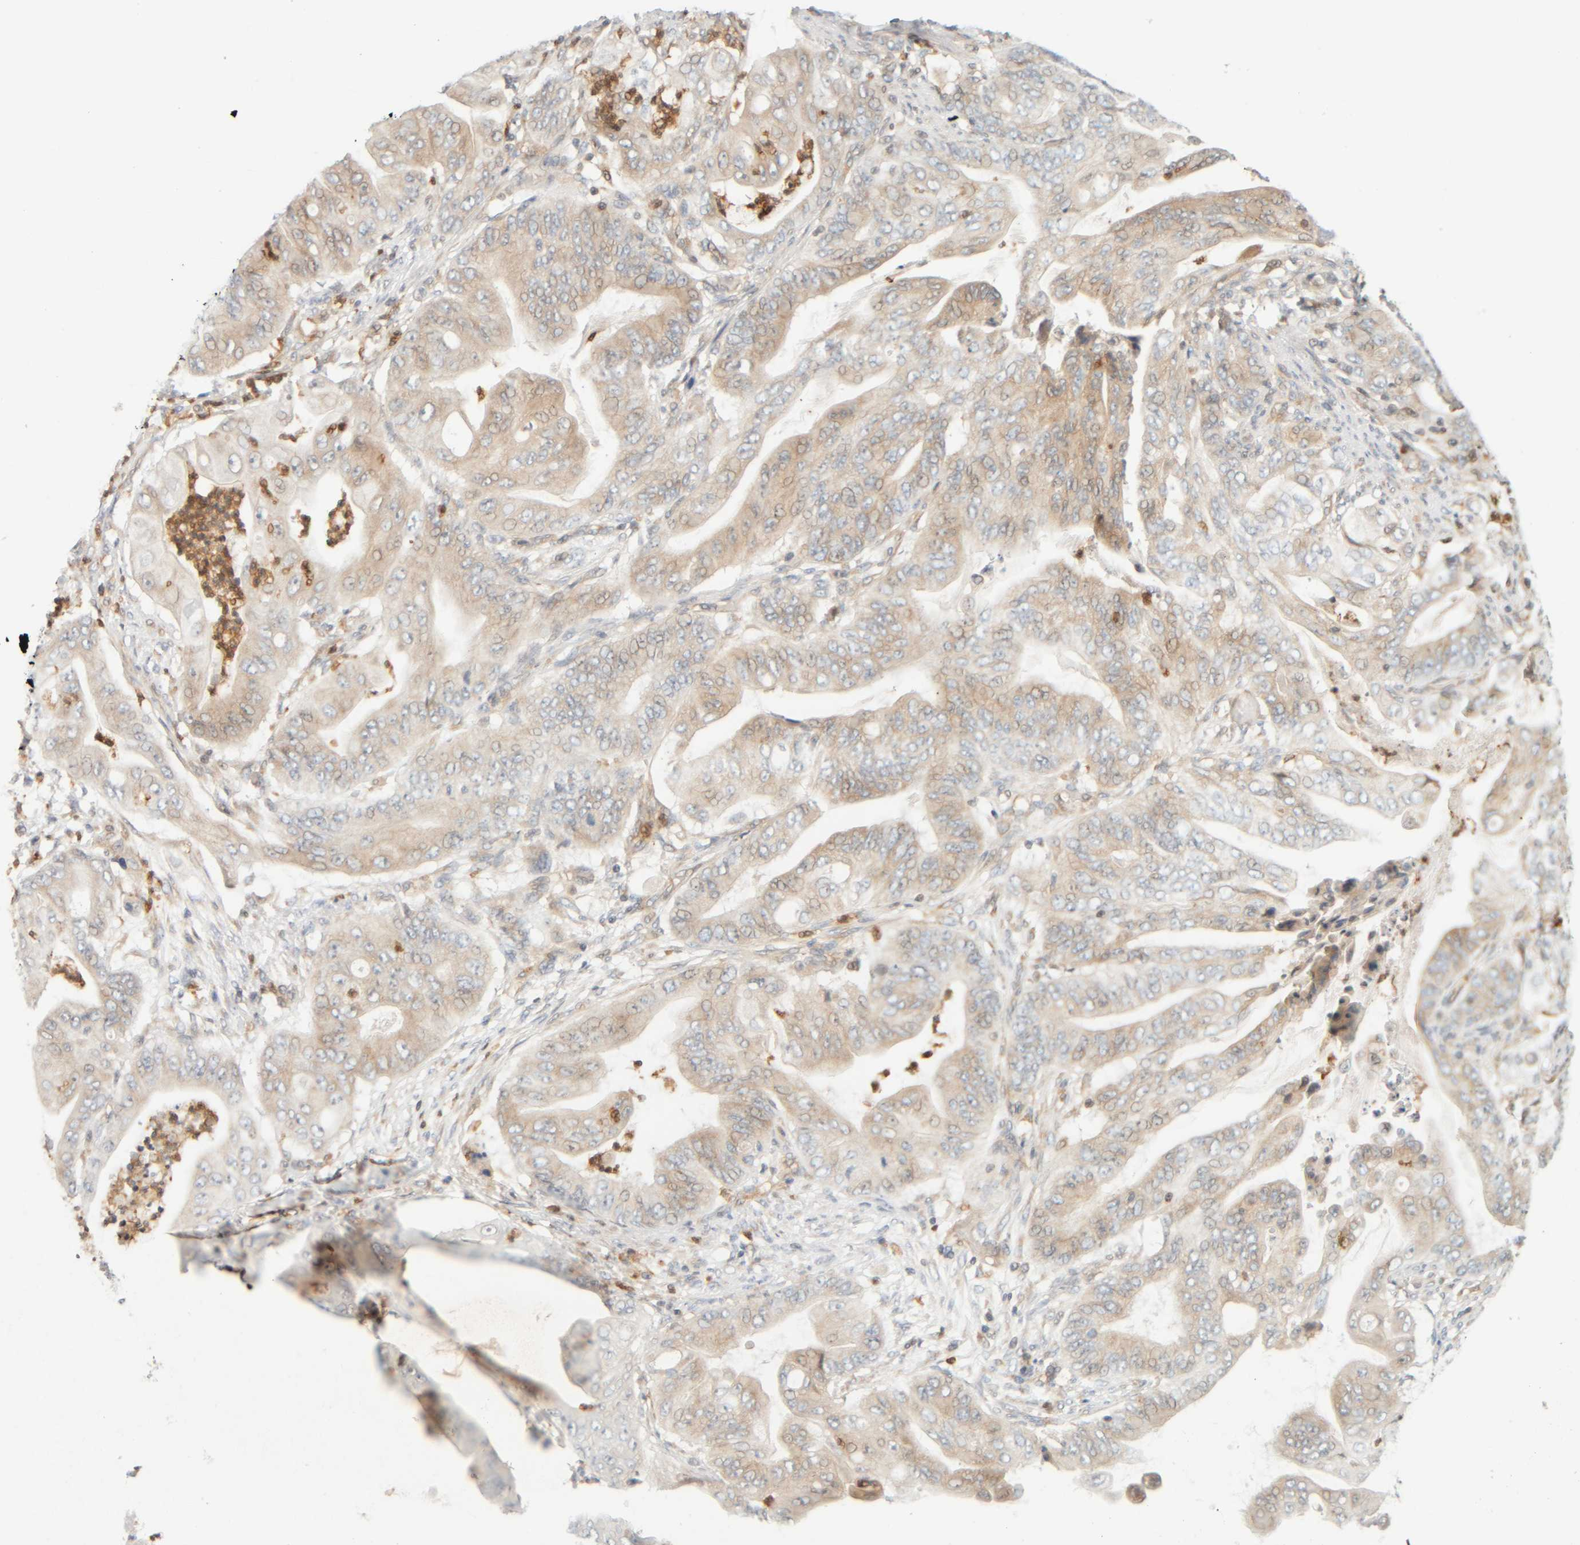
{"staining": {"intensity": "weak", "quantity": ">75%", "location": "cytoplasmic/membranous"}, "tissue": "stomach cancer", "cell_type": "Tumor cells", "image_type": "cancer", "snomed": [{"axis": "morphology", "description": "Adenocarcinoma, NOS"}, {"axis": "topography", "description": "Stomach"}], "caption": "IHC (DAB (3,3'-diaminobenzidine)) staining of human adenocarcinoma (stomach) shows weak cytoplasmic/membranous protein positivity in approximately >75% of tumor cells.", "gene": "PTGES3L-AARSD1", "patient": {"sex": "female", "age": 73}}